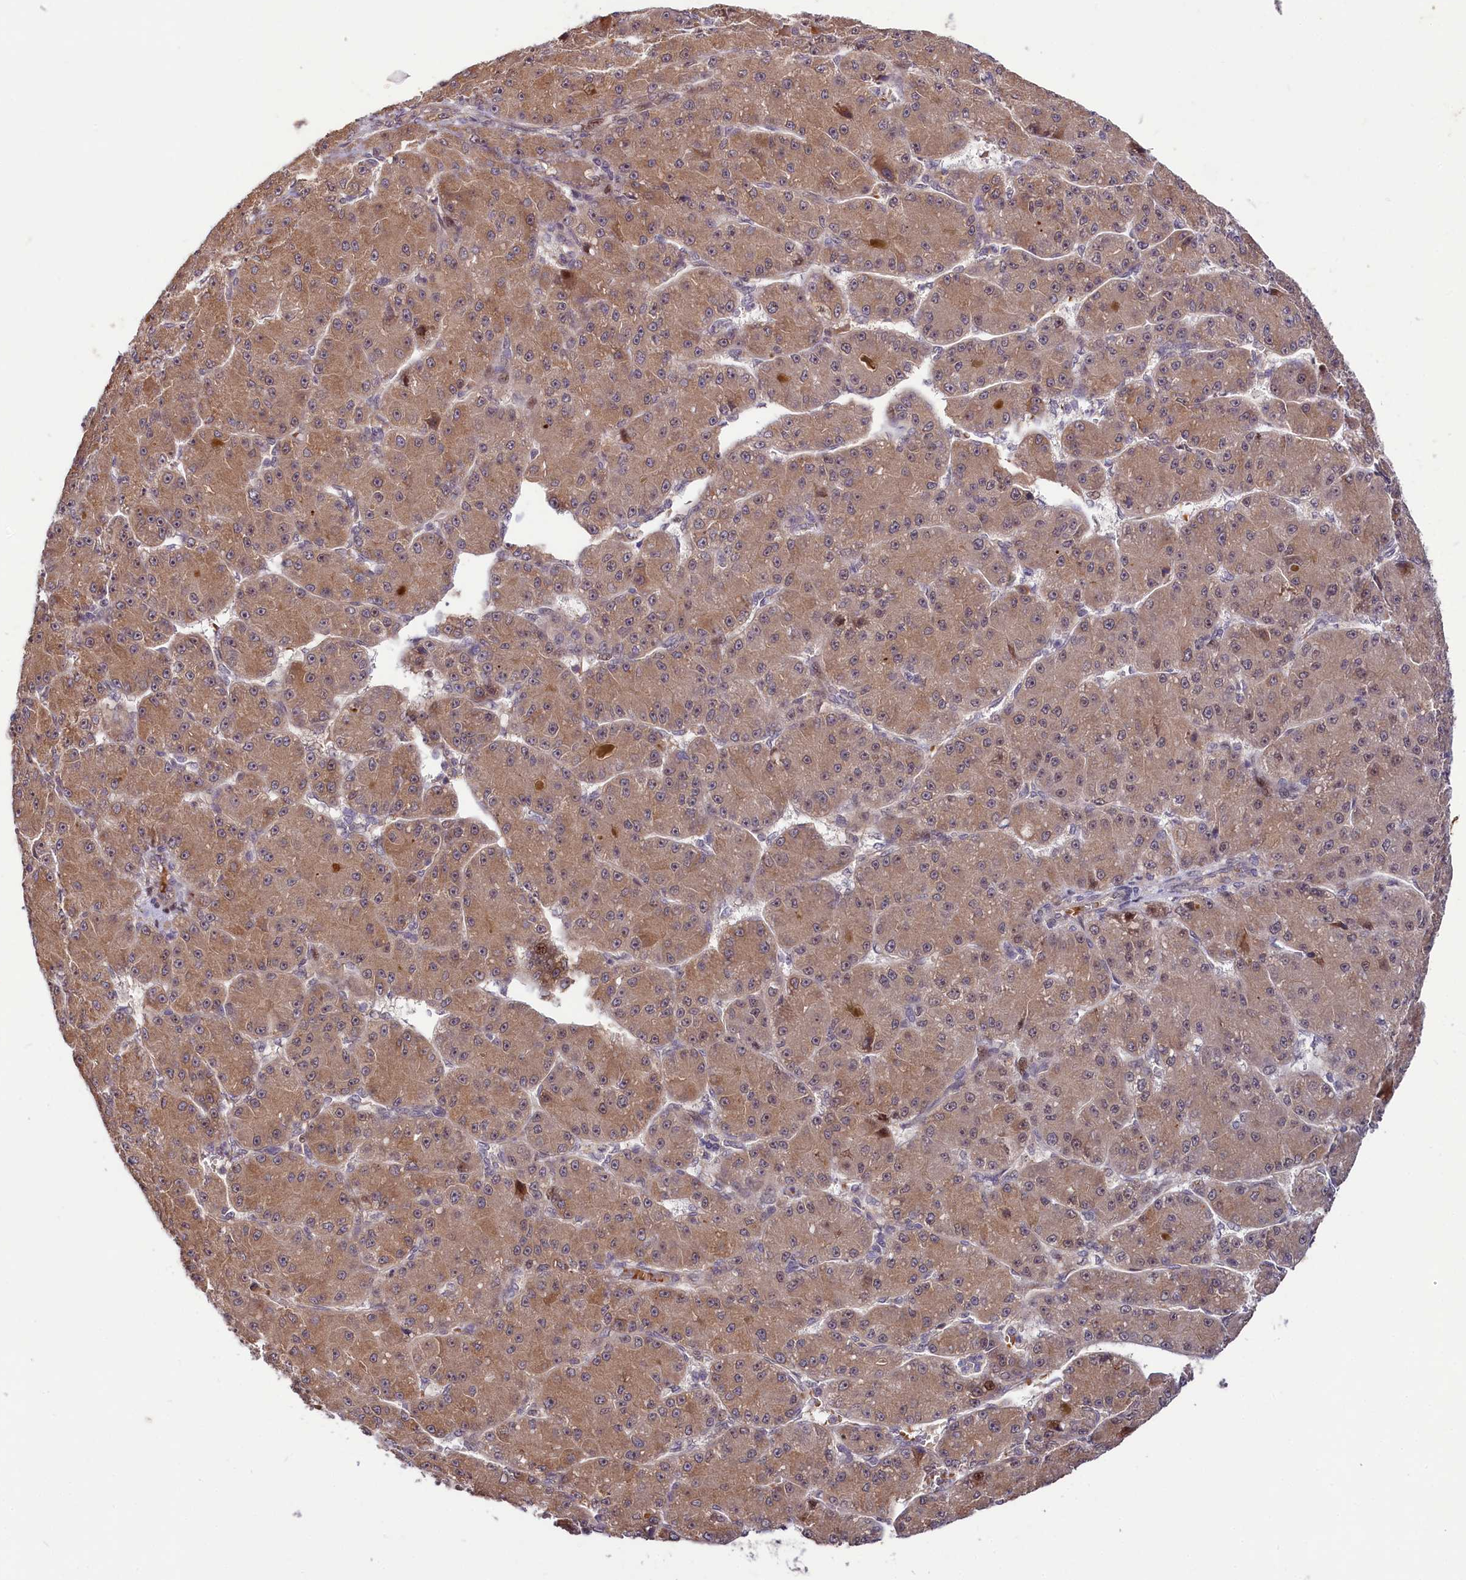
{"staining": {"intensity": "moderate", "quantity": ">75%", "location": "cytoplasmic/membranous"}, "tissue": "liver cancer", "cell_type": "Tumor cells", "image_type": "cancer", "snomed": [{"axis": "morphology", "description": "Carcinoma, Hepatocellular, NOS"}, {"axis": "topography", "description": "Liver"}], "caption": "Human hepatocellular carcinoma (liver) stained with a brown dye demonstrates moderate cytoplasmic/membranous positive positivity in about >75% of tumor cells.", "gene": "N4BP2L1", "patient": {"sex": "male", "age": 67}}